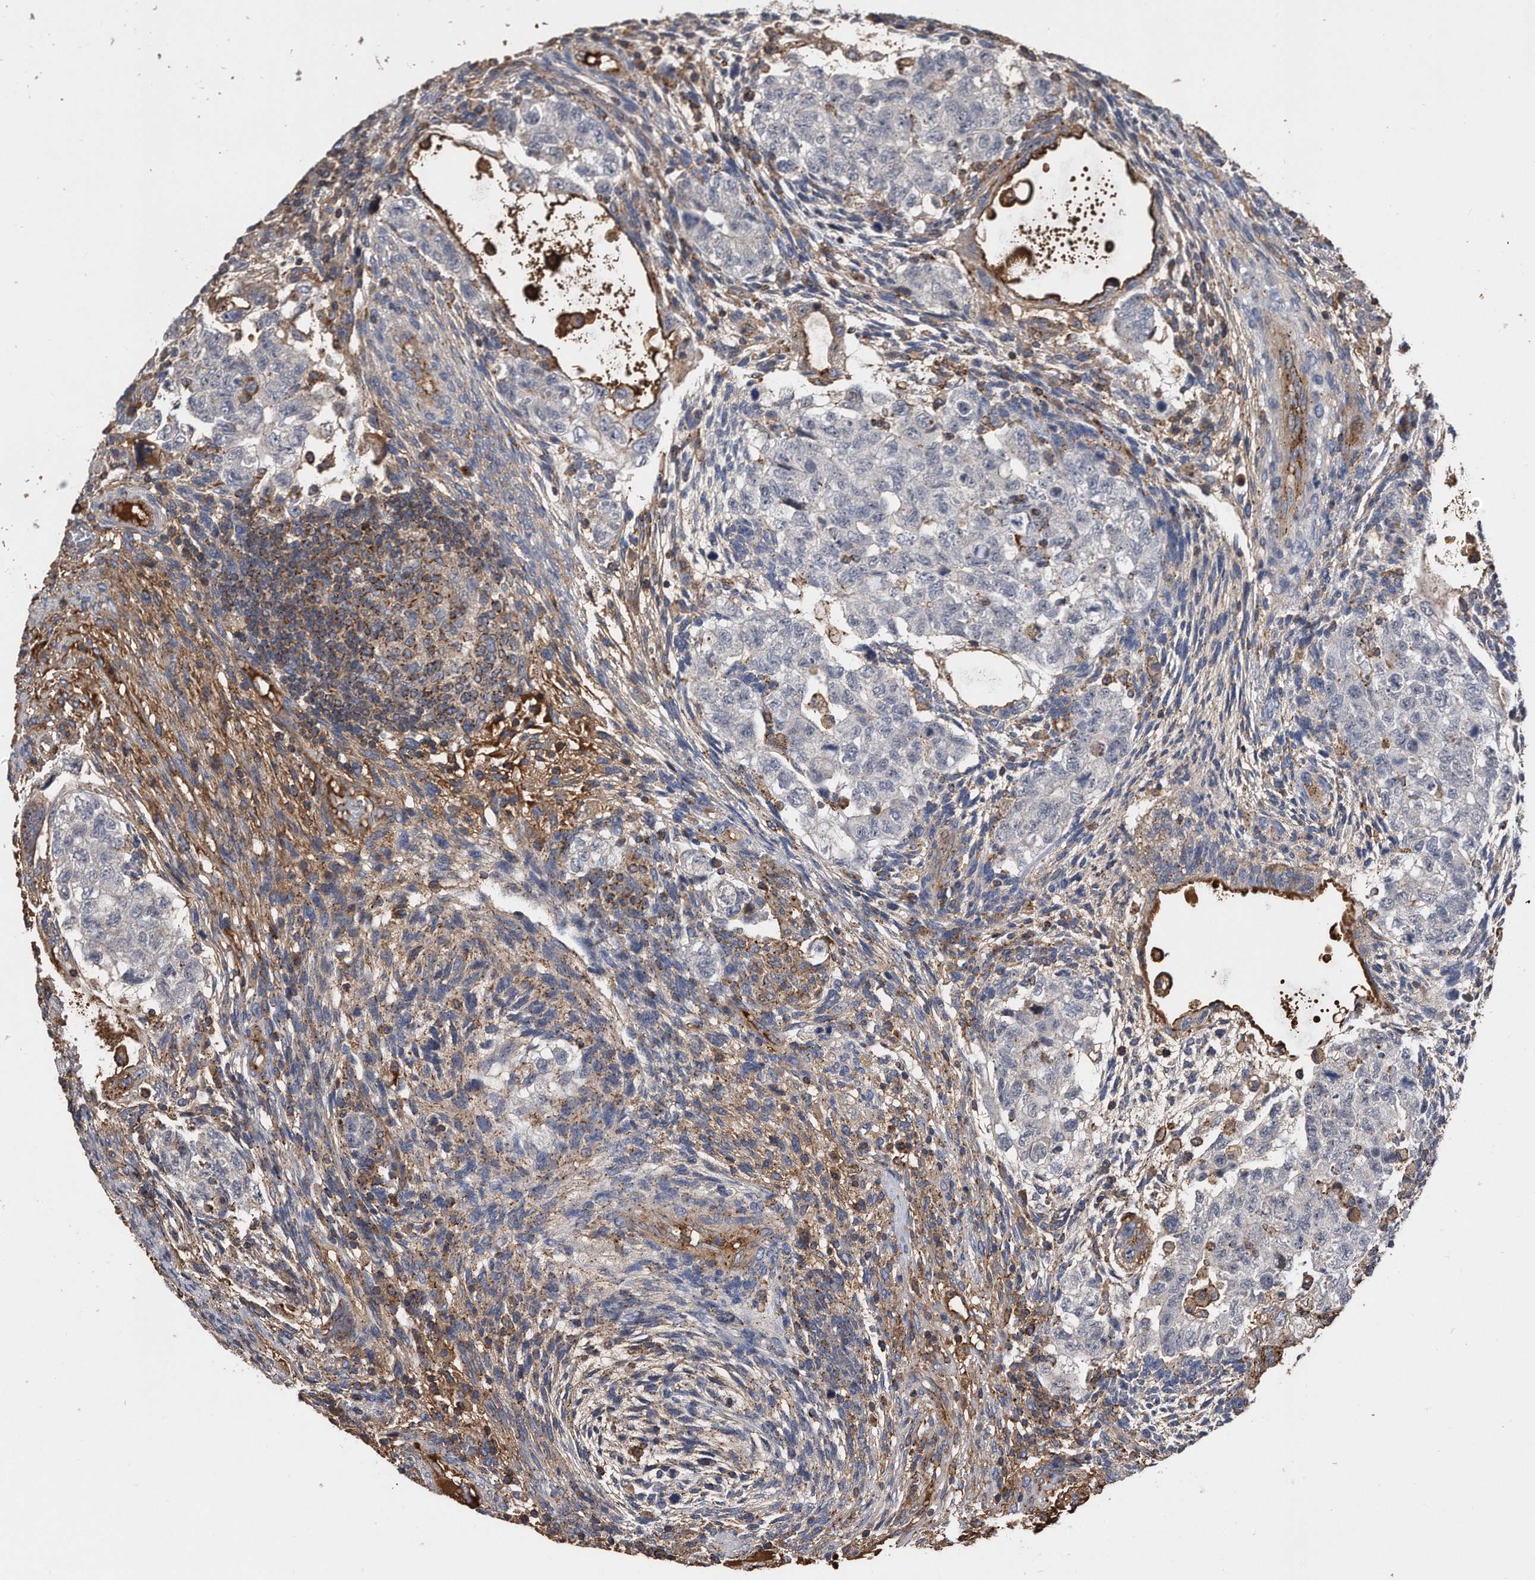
{"staining": {"intensity": "negative", "quantity": "none", "location": "none"}, "tissue": "testis cancer", "cell_type": "Tumor cells", "image_type": "cancer", "snomed": [{"axis": "morphology", "description": "Carcinoma, Embryonal, NOS"}, {"axis": "topography", "description": "Testis"}], "caption": "IHC image of neoplastic tissue: embryonal carcinoma (testis) stained with DAB (3,3'-diaminobenzidine) displays no significant protein expression in tumor cells.", "gene": "KCND3", "patient": {"sex": "male", "age": 36}}